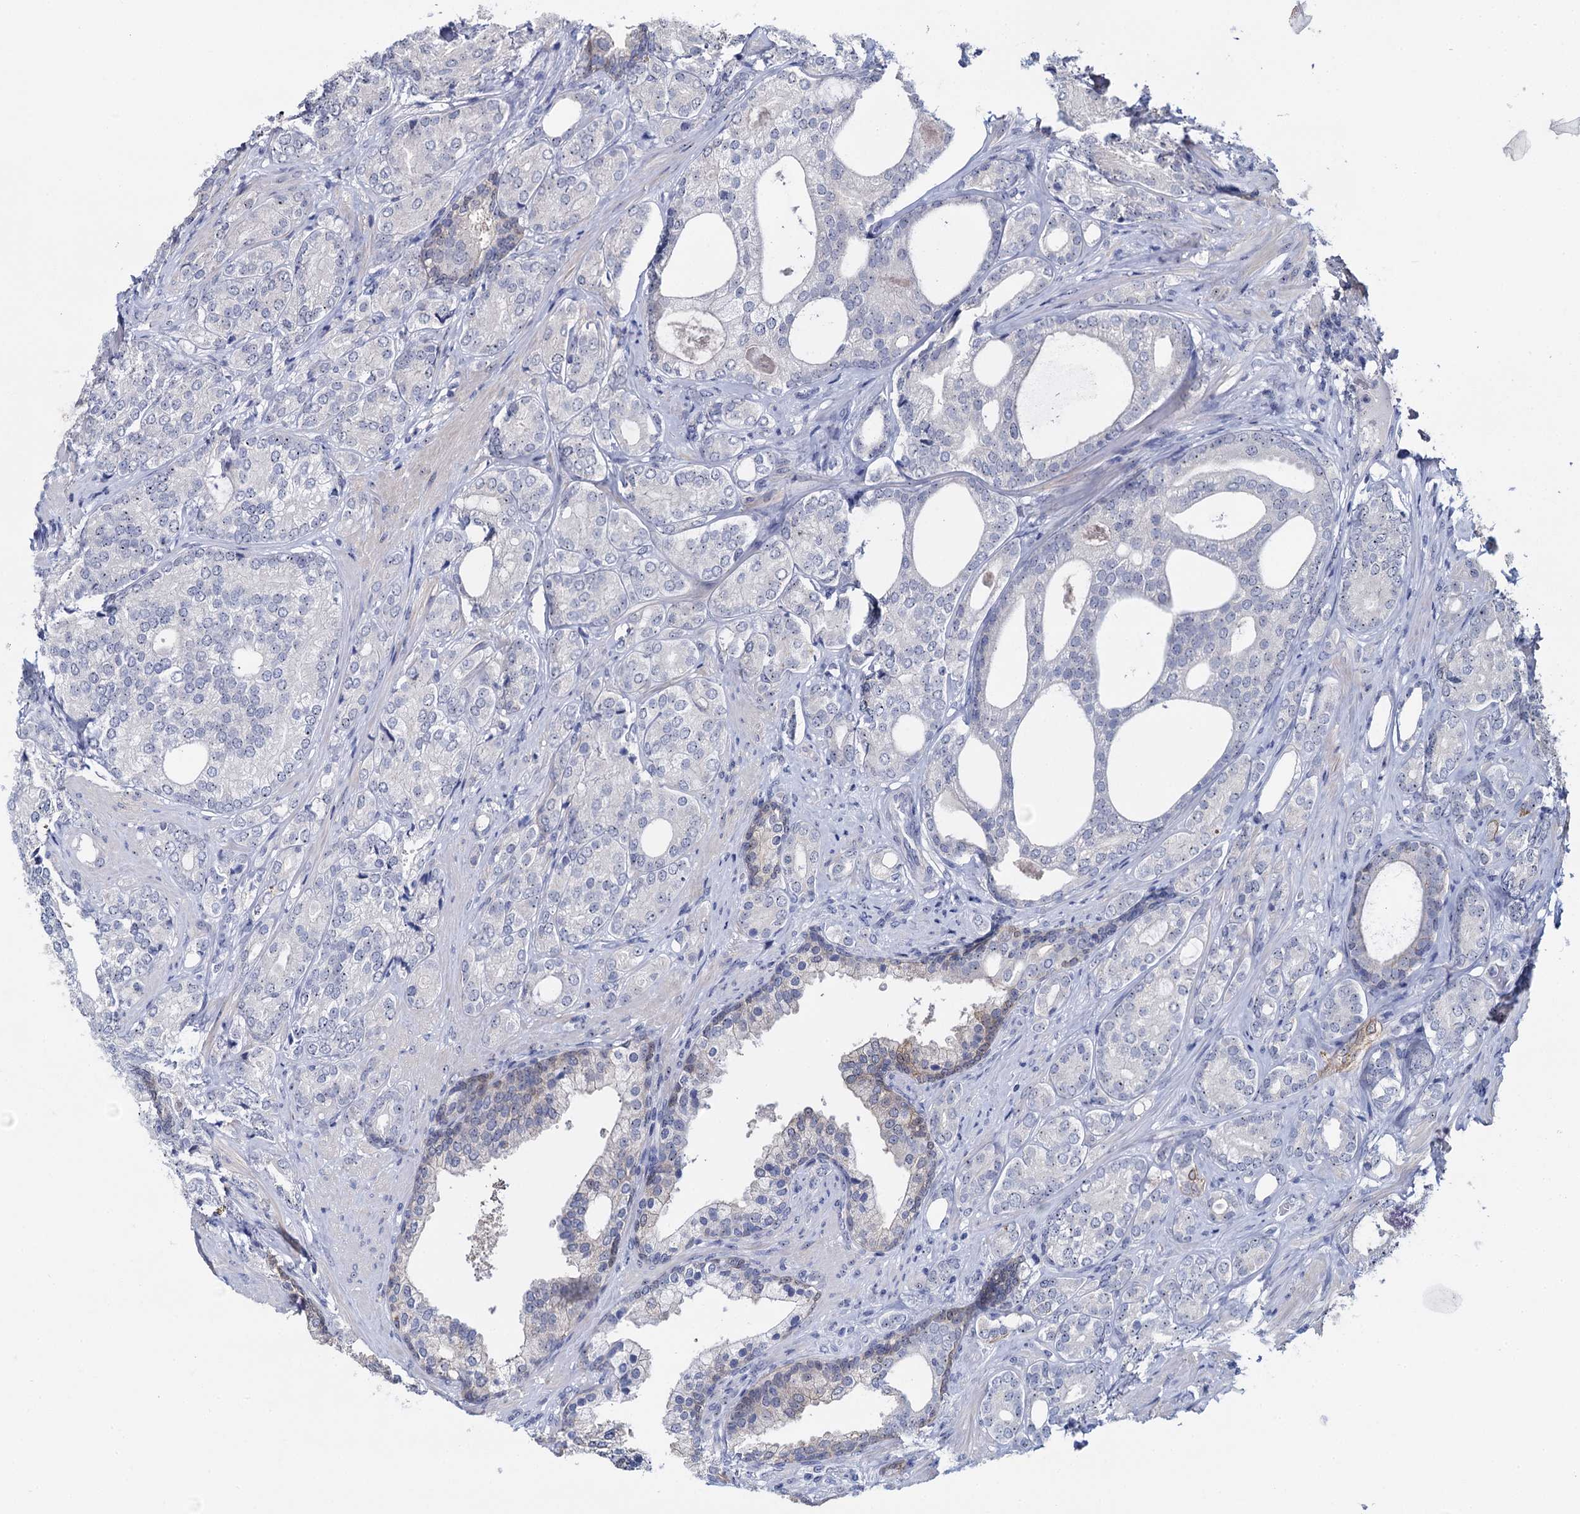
{"staining": {"intensity": "negative", "quantity": "none", "location": "none"}, "tissue": "prostate cancer", "cell_type": "Tumor cells", "image_type": "cancer", "snomed": [{"axis": "morphology", "description": "Adenocarcinoma, High grade"}, {"axis": "topography", "description": "Prostate"}], "caption": "A photomicrograph of human prostate adenocarcinoma (high-grade) is negative for staining in tumor cells.", "gene": "SFN", "patient": {"sex": "male", "age": 60}}